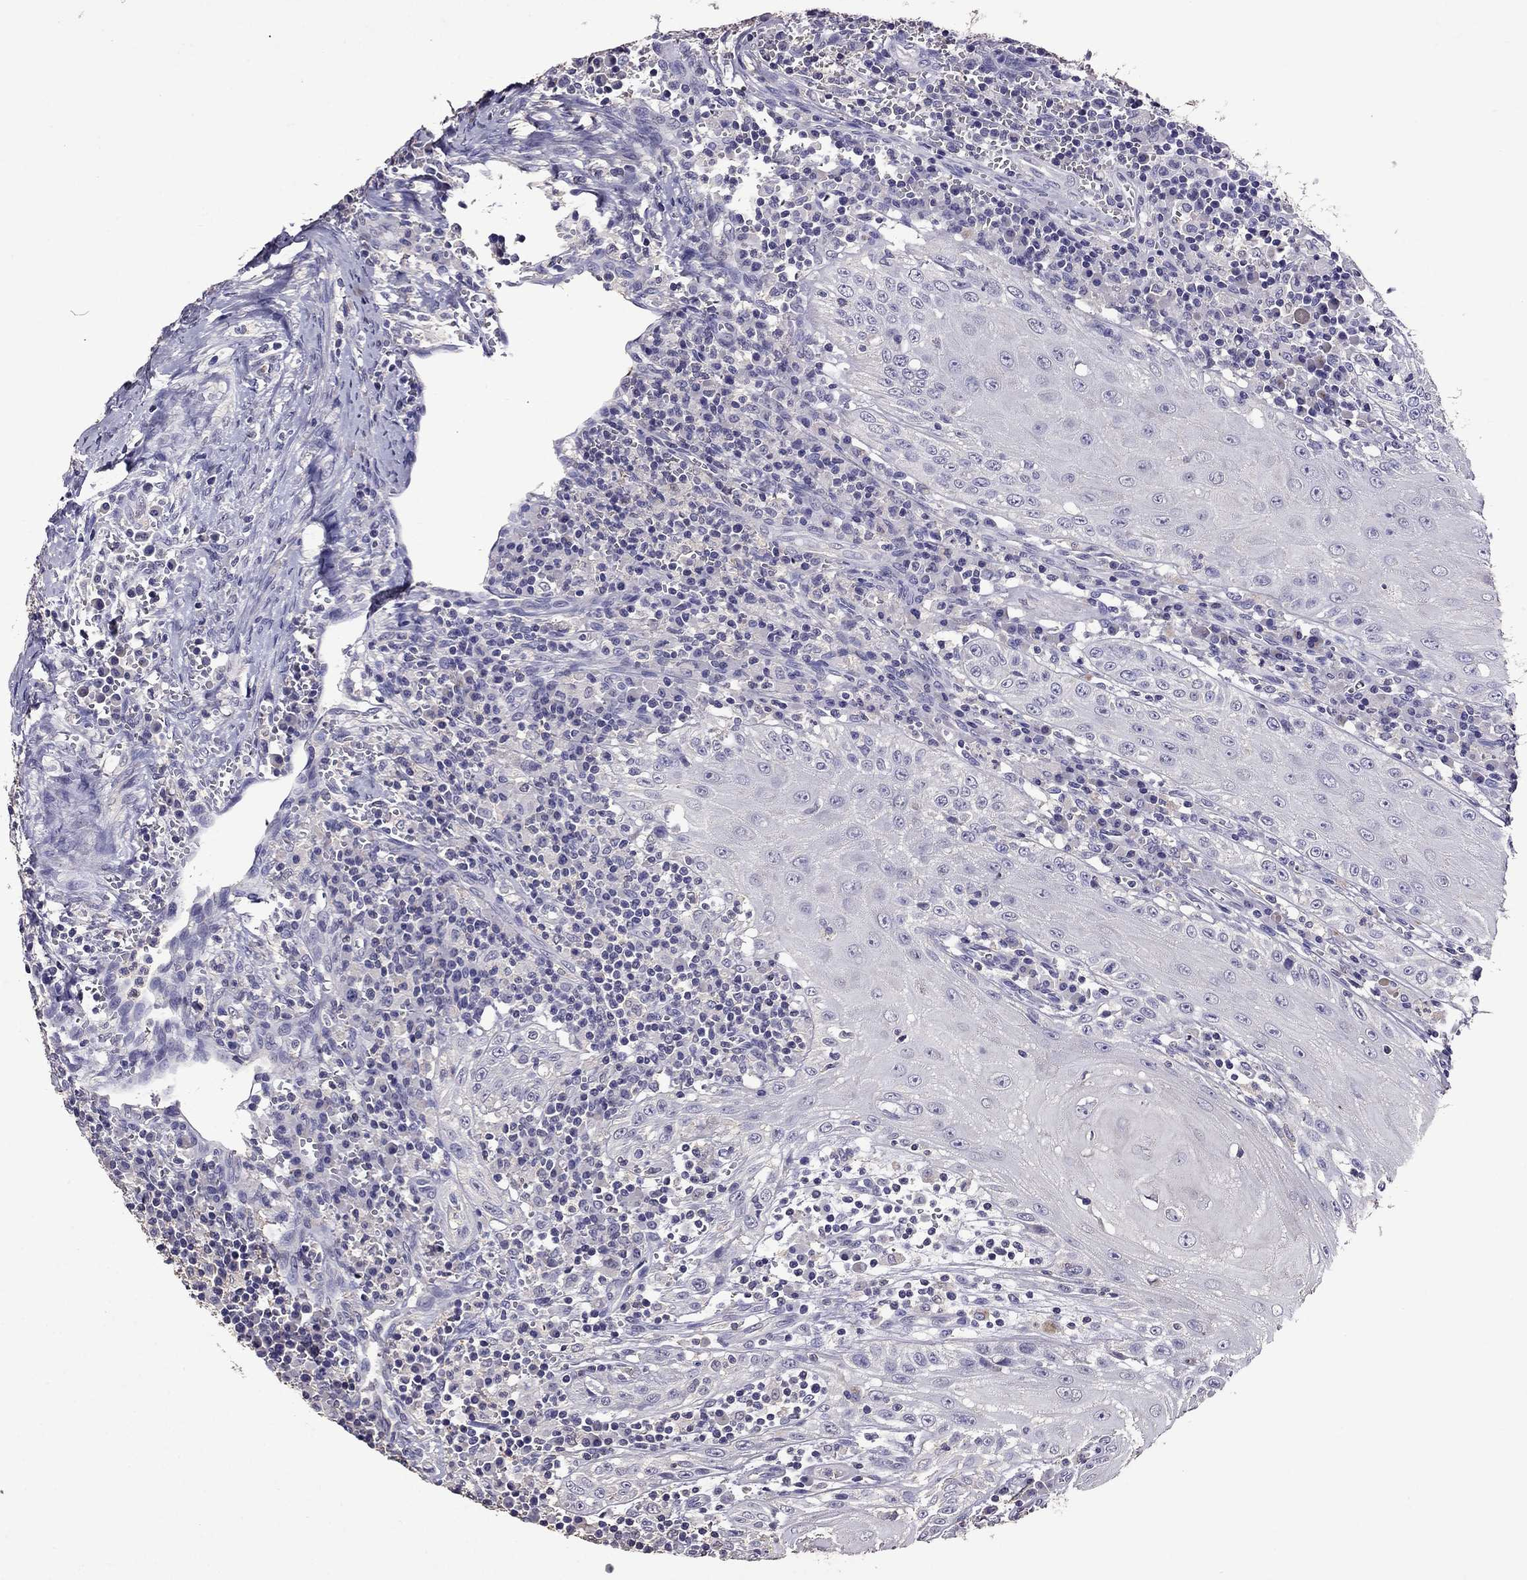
{"staining": {"intensity": "negative", "quantity": "none", "location": "none"}, "tissue": "head and neck cancer", "cell_type": "Tumor cells", "image_type": "cancer", "snomed": [{"axis": "morphology", "description": "Squamous cell carcinoma, NOS"}, {"axis": "topography", "description": "Oral tissue"}, {"axis": "topography", "description": "Head-Neck"}], "caption": "Immunohistochemistry (IHC) photomicrograph of squamous cell carcinoma (head and neck) stained for a protein (brown), which demonstrates no staining in tumor cells.", "gene": "NKX3-1", "patient": {"sex": "male", "age": 58}}